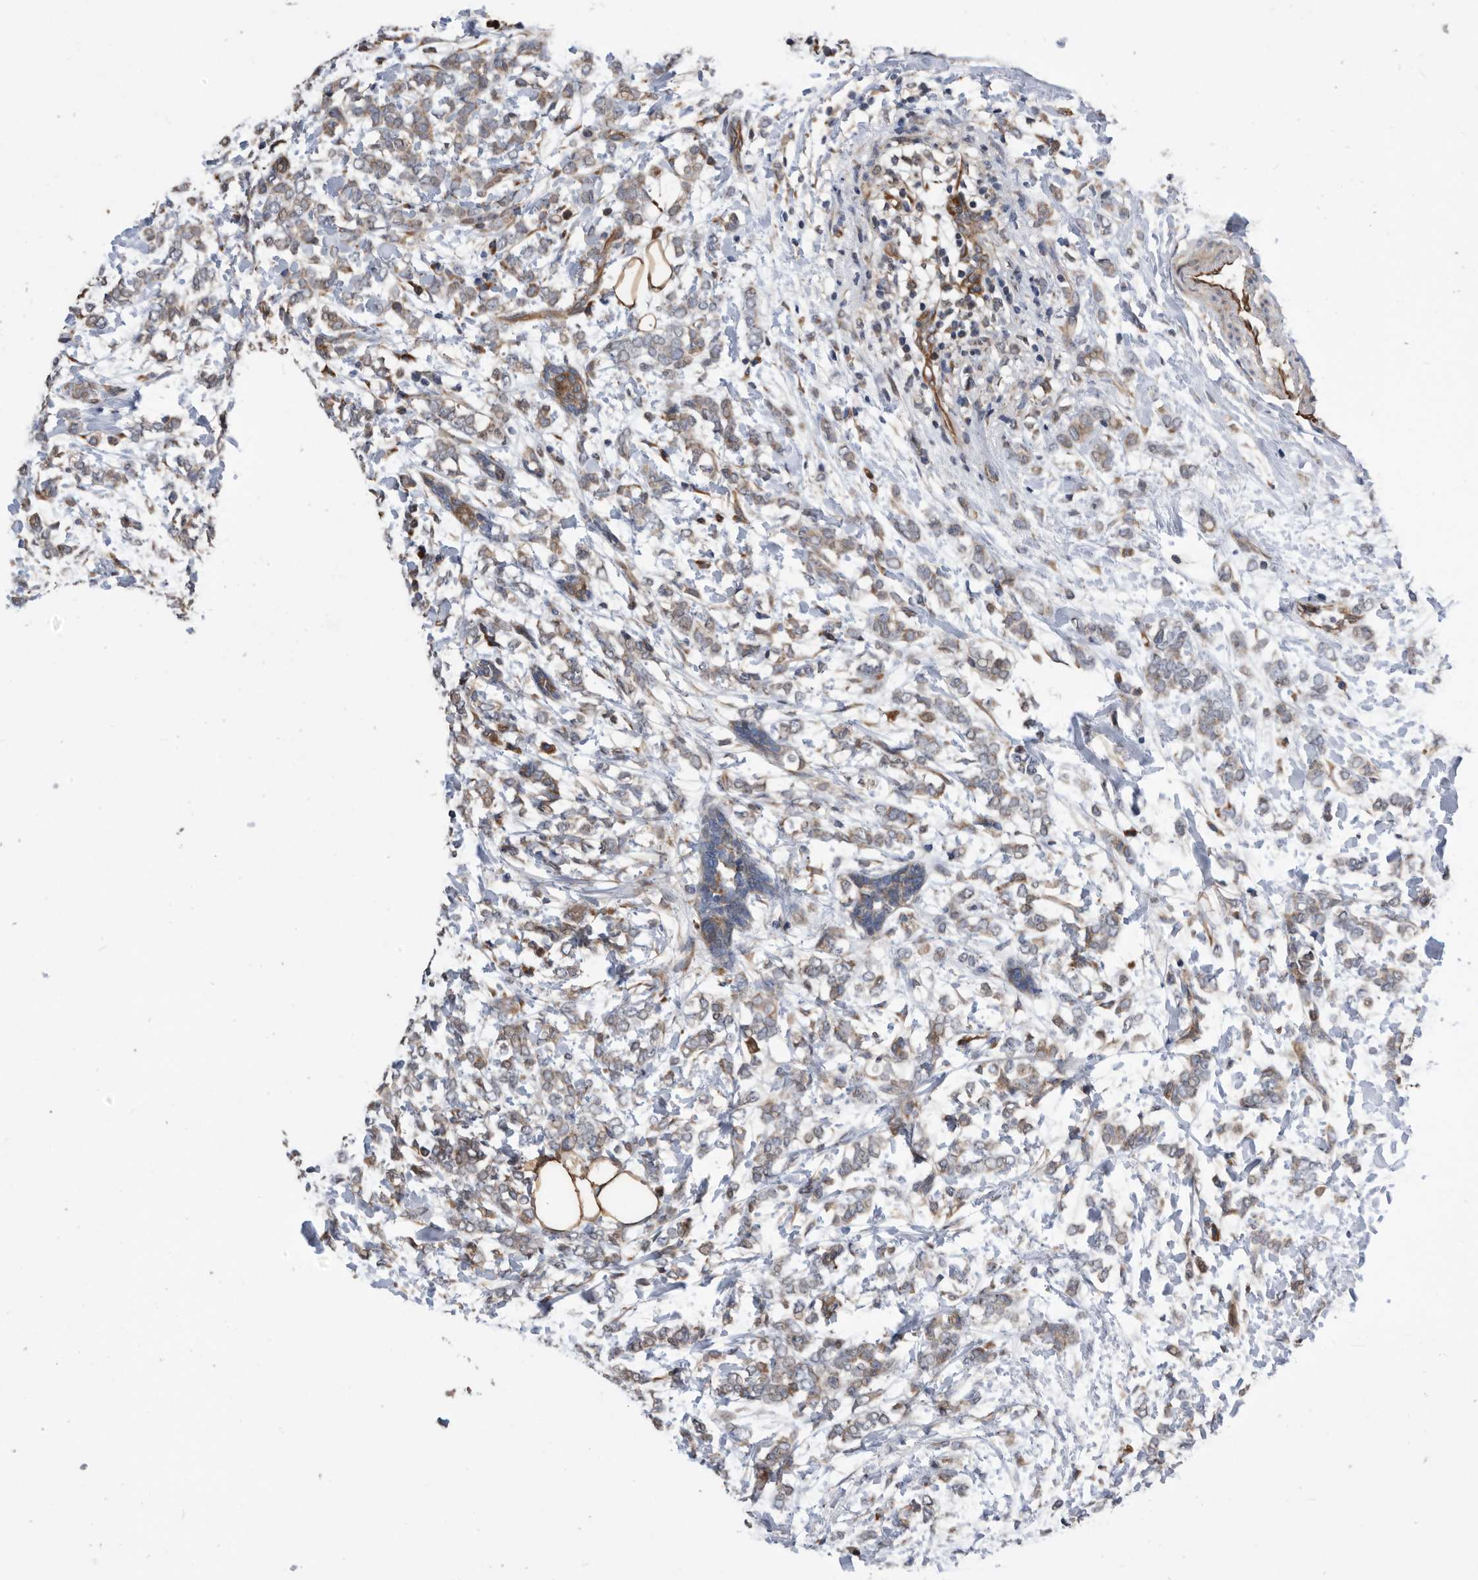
{"staining": {"intensity": "weak", "quantity": "25%-75%", "location": "cytoplasmic/membranous"}, "tissue": "breast cancer", "cell_type": "Tumor cells", "image_type": "cancer", "snomed": [{"axis": "morphology", "description": "Normal tissue, NOS"}, {"axis": "morphology", "description": "Lobular carcinoma"}, {"axis": "topography", "description": "Breast"}], "caption": "The image shows staining of breast cancer, revealing weak cytoplasmic/membranous protein staining (brown color) within tumor cells.", "gene": "SERINC2", "patient": {"sex": "female", "age": 47}}